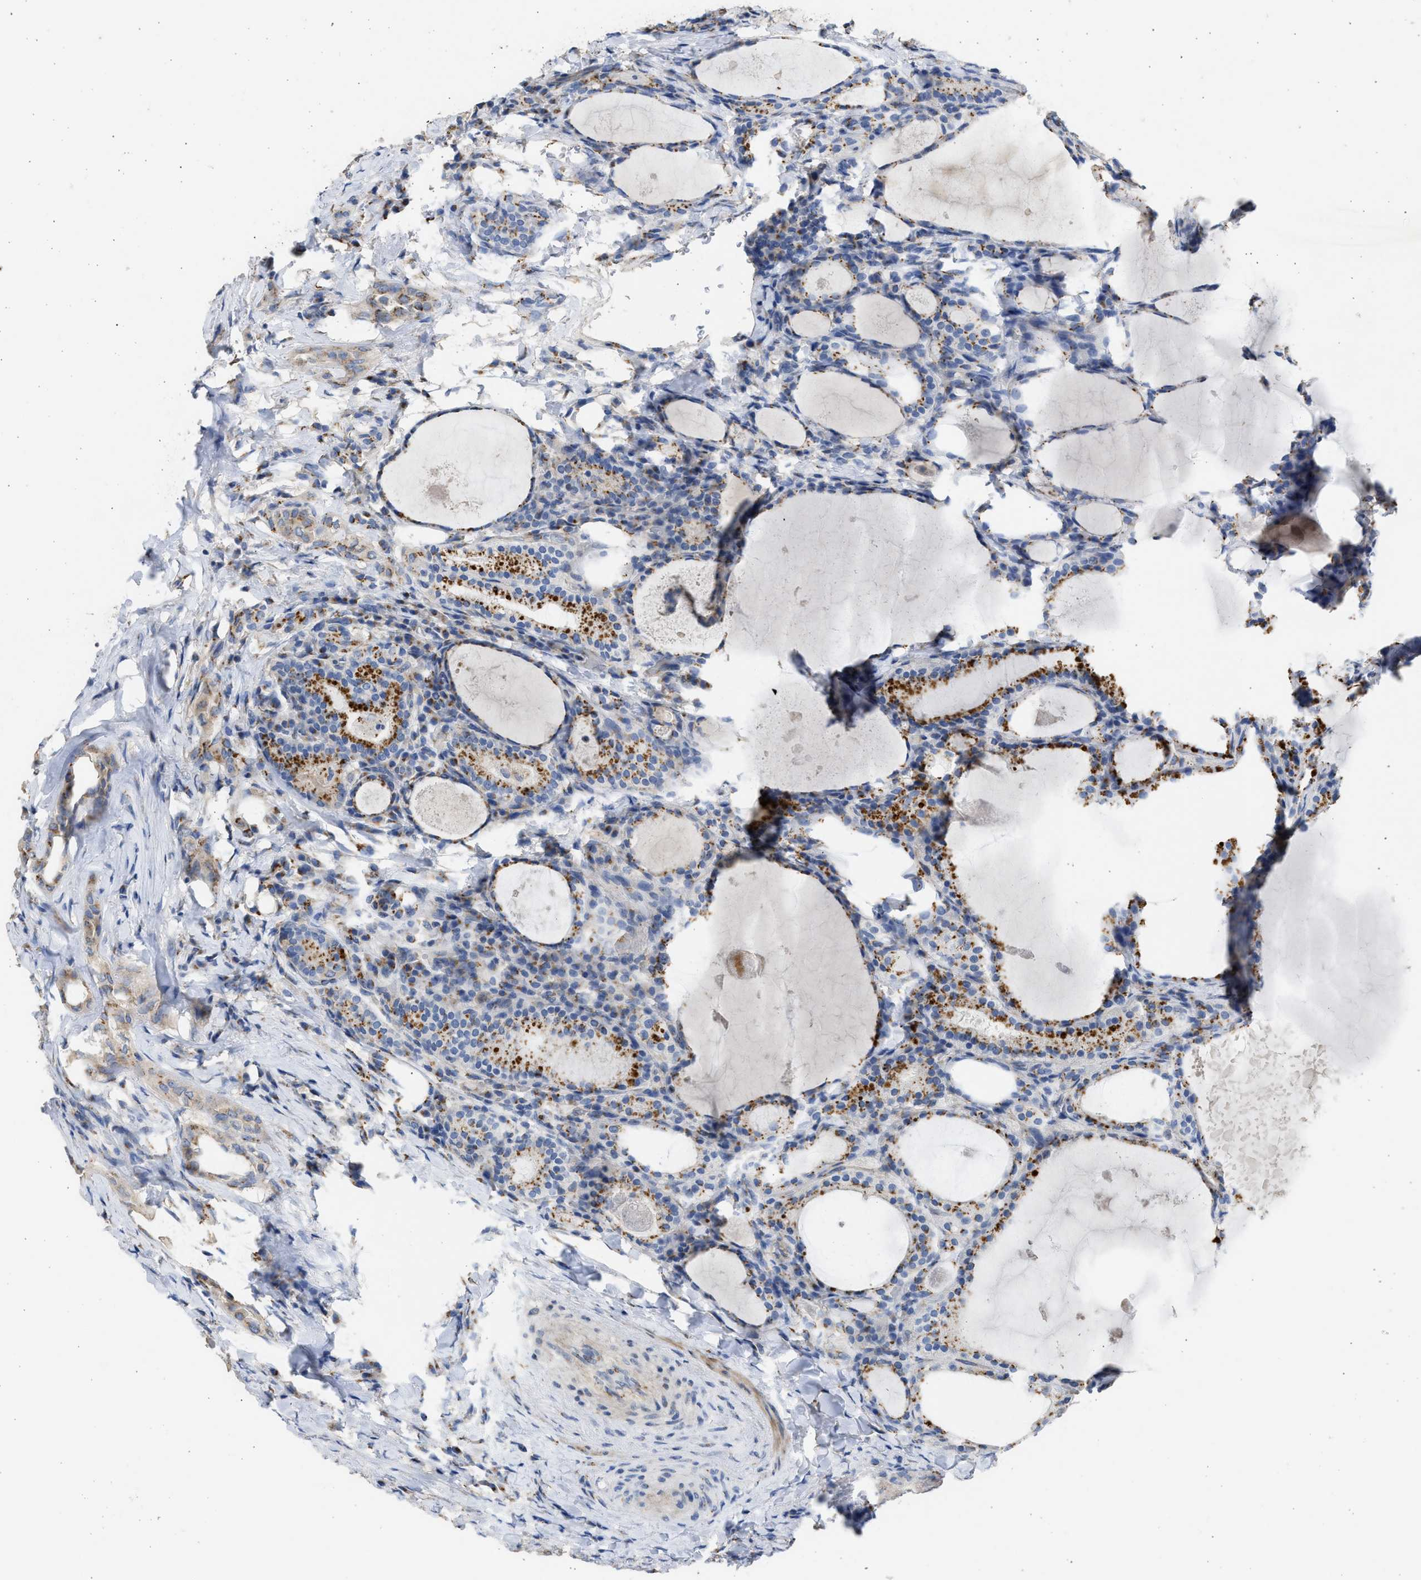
{"staining": {"intensity": "moderate", "quantity": ">75%", "location": "cytoplasmic/membranous"}, "tissue": "thyroid cancer", "cell_type": "Tumor cells", "image_type": "cancer", "snomed": [{"axis": "morphology", "description": "Papillary adenocarcinoma, NOS"}, {"axis": "topography", "description": "Thyroid gland"}], "caption": "Immunohistochemistry (DAB) staining of thyroid cancer (papillary adenocarcinoma) reveals moderate cytoplasmic/membranous protein positivity in approximately >75% of tumor cells.", "gene": "IPO8", "patient": {"sex": "female", "age": 42}}